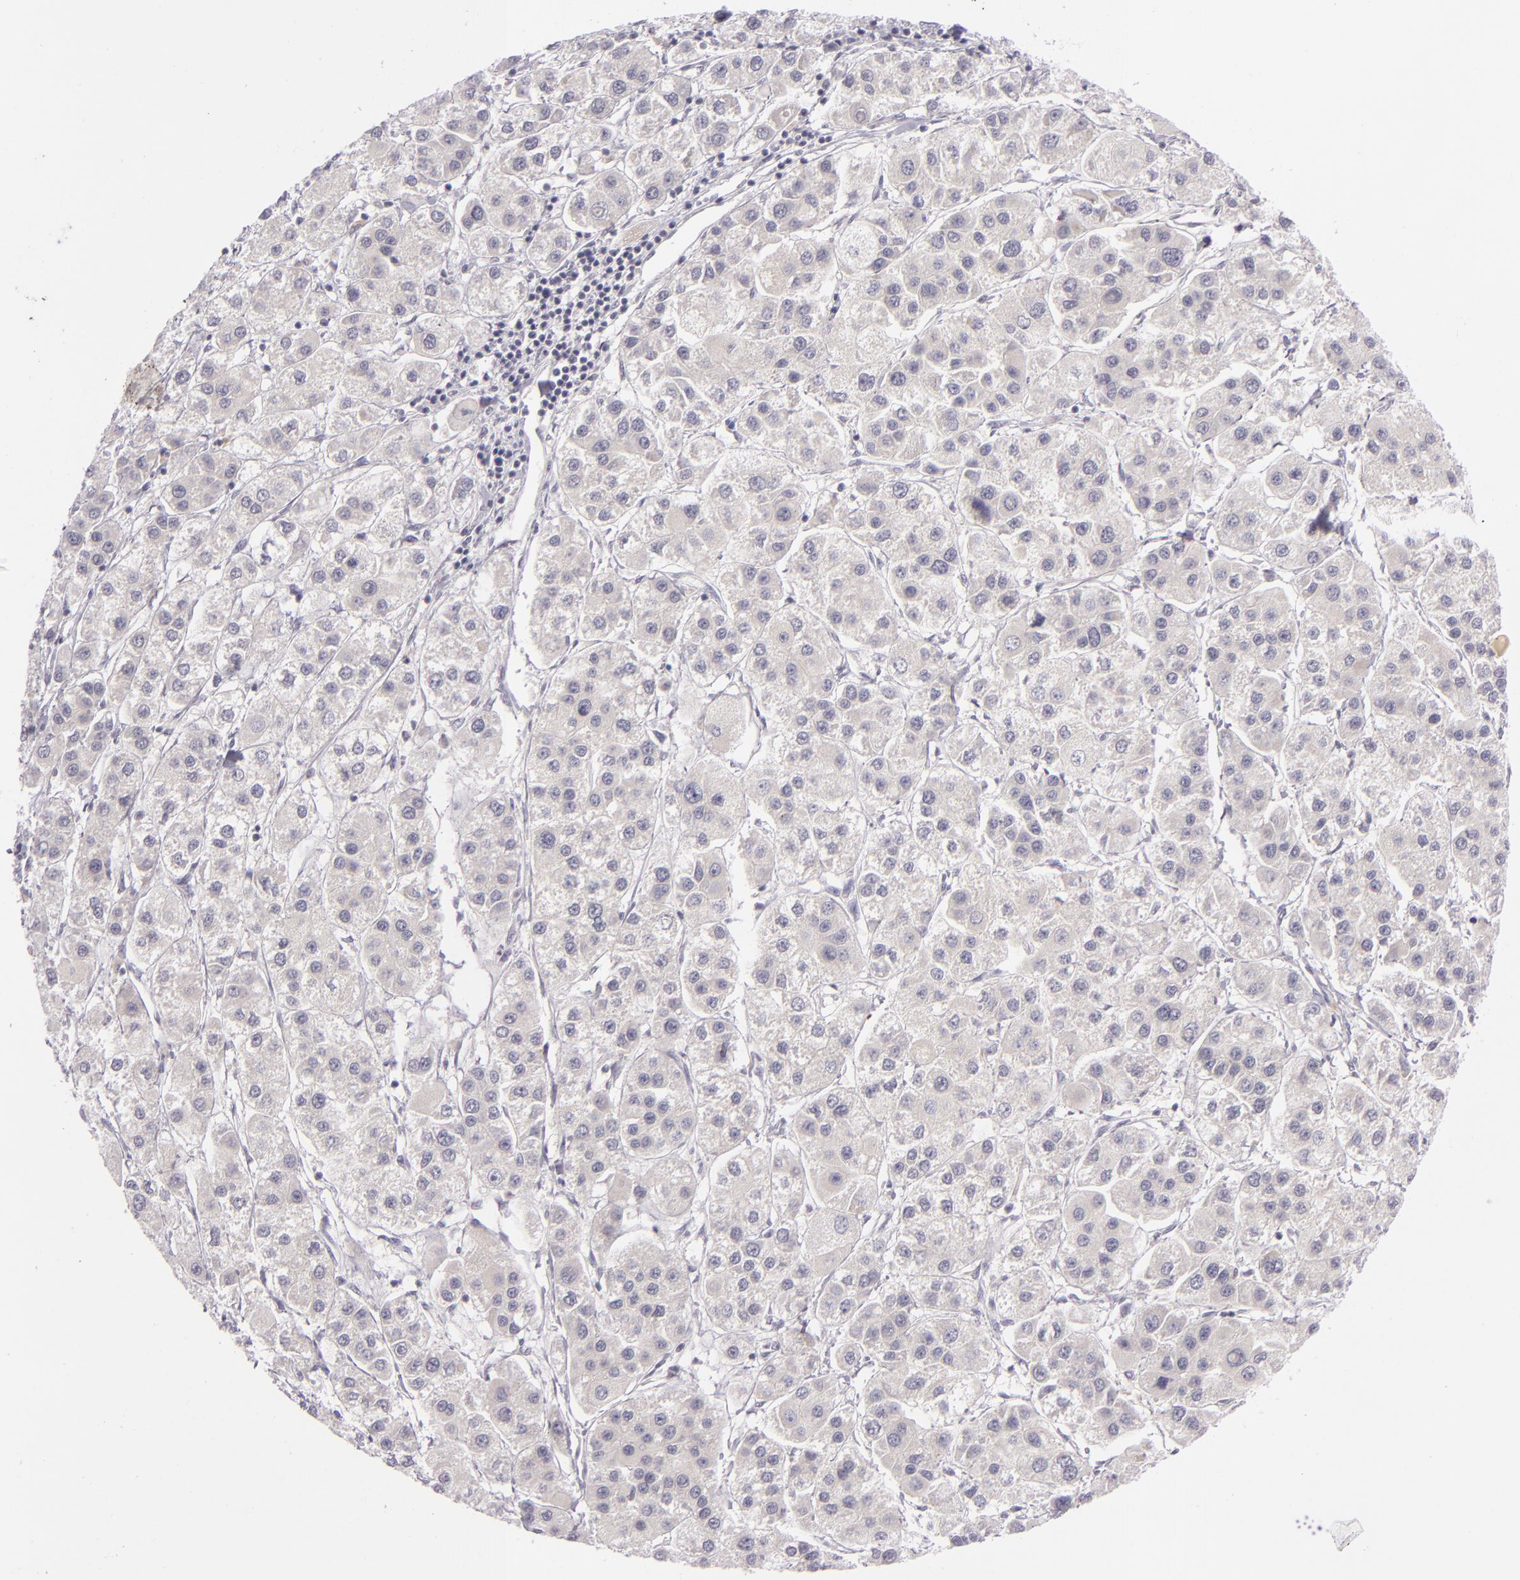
{"staining": {"intensity": "negative", "quantity": "none", "location": "none"}, "tissue": "liver cancer", "cell_type": "Tumor cells", "image_type": "cancer", "snomed": [{"axis": "morphology", "description": "Carcinoma, Hepatocellular, NOS"}, {"axis": "topography", "description": "Liver"}], "caption": "This is an immunohistochemistry (IHC) image of hepatocellular carcinoma (liver). There is no positivity in tumor cells.", "gene": "DAG1", "patient": {"sex": "female", "age": 85}}